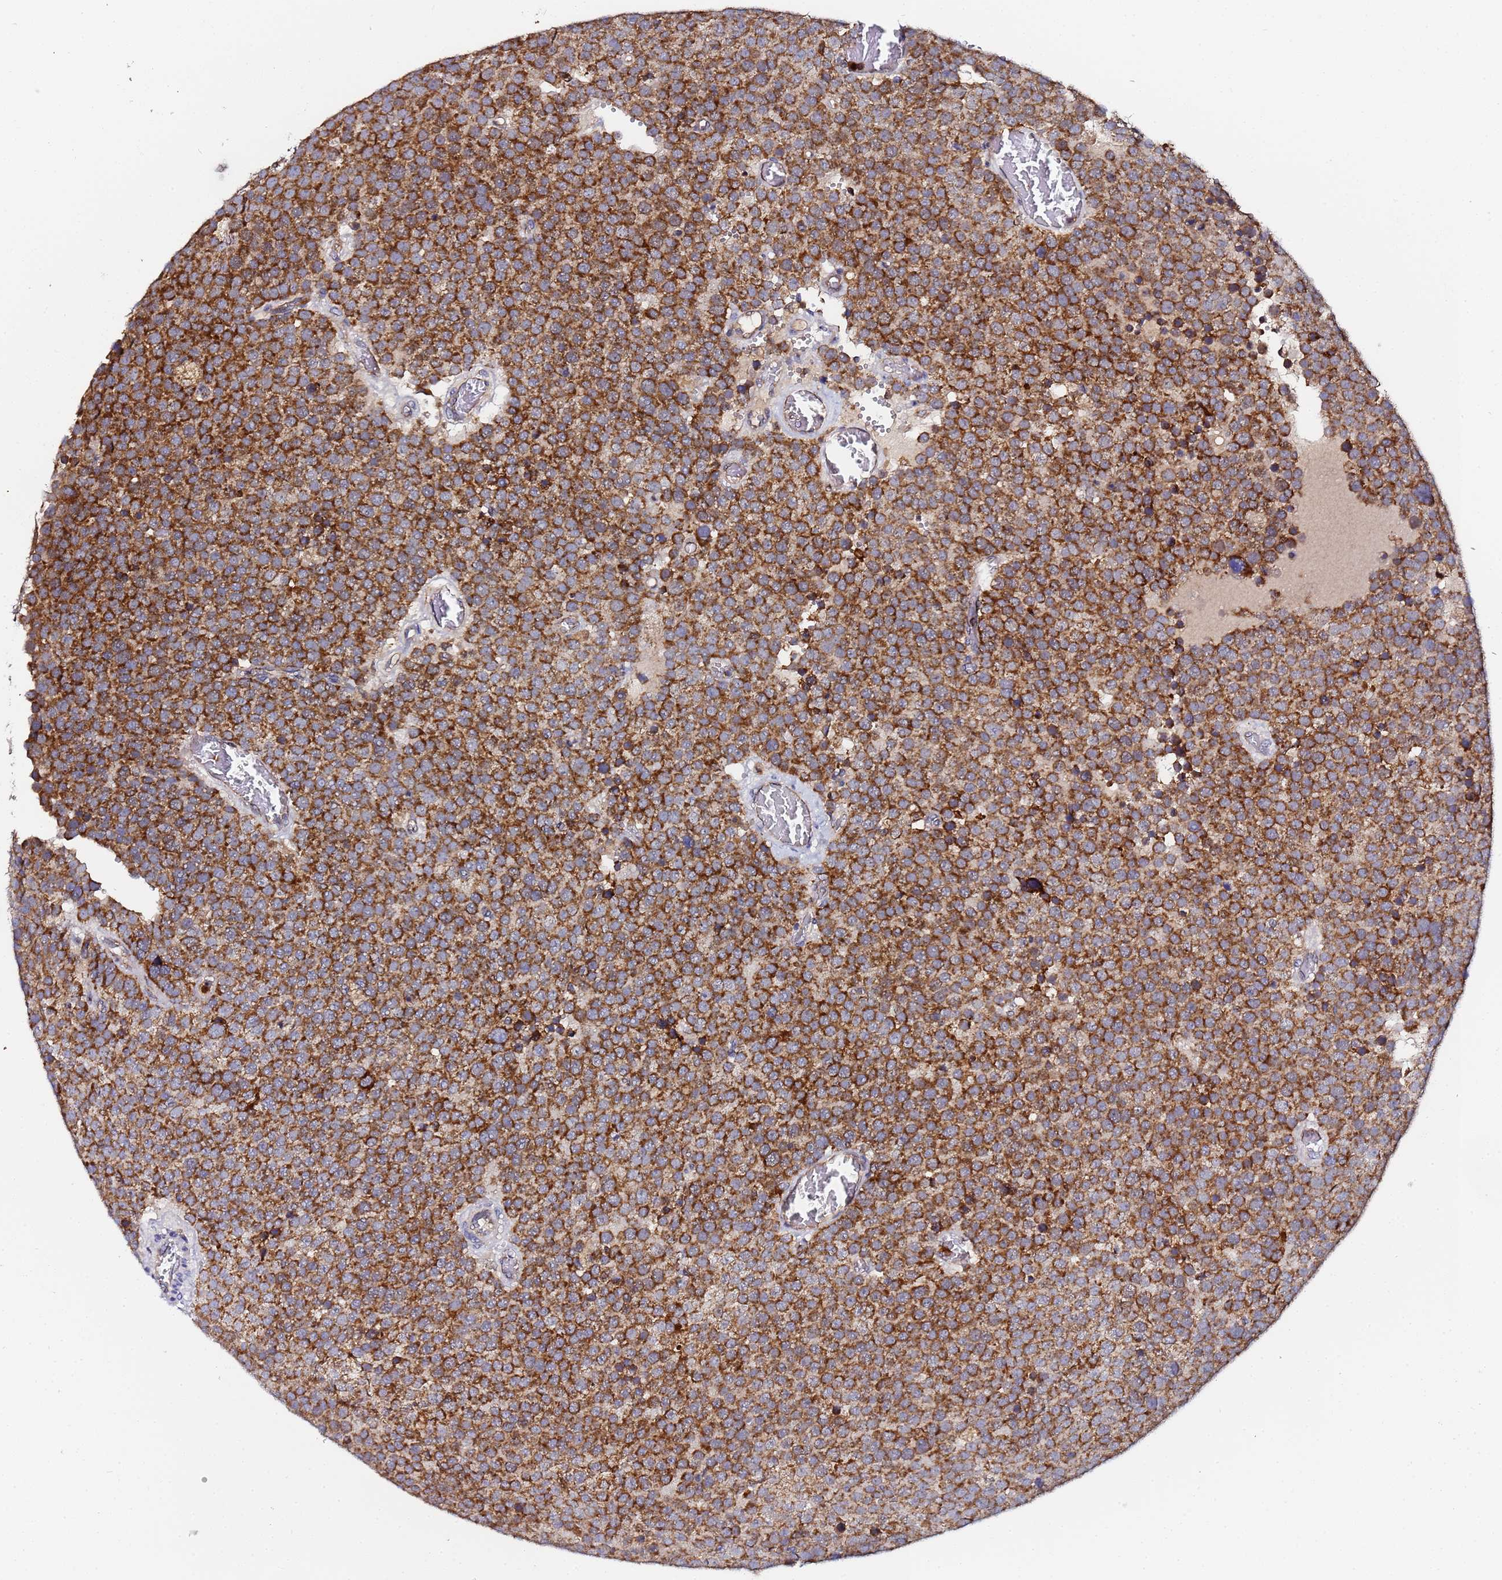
{"staining": {"intensity": "strong", "quantity": ">75%", "location": "cytoplasmic/membranous"}, "tissue": "testis cancer", "cell_type": "Tumor cells", "image_type": "cancer", "snomed": [{"axis": "morphology", "description": "Normal tissue, NOS"}, {"axis": "morphology", "description": "Seminoma, NOS"}, {"axis": "topography", "description": "Testis"}], "caption": "Immunohistochemical staining of human seminoma (testis) shows high levels of strong cytoplasmic/membranous staining in approximately >75% of tumor cells. Nuclei are stained in blue.", "gene": "CCDC127", "patient": {"sex": "male", "age": 71}}